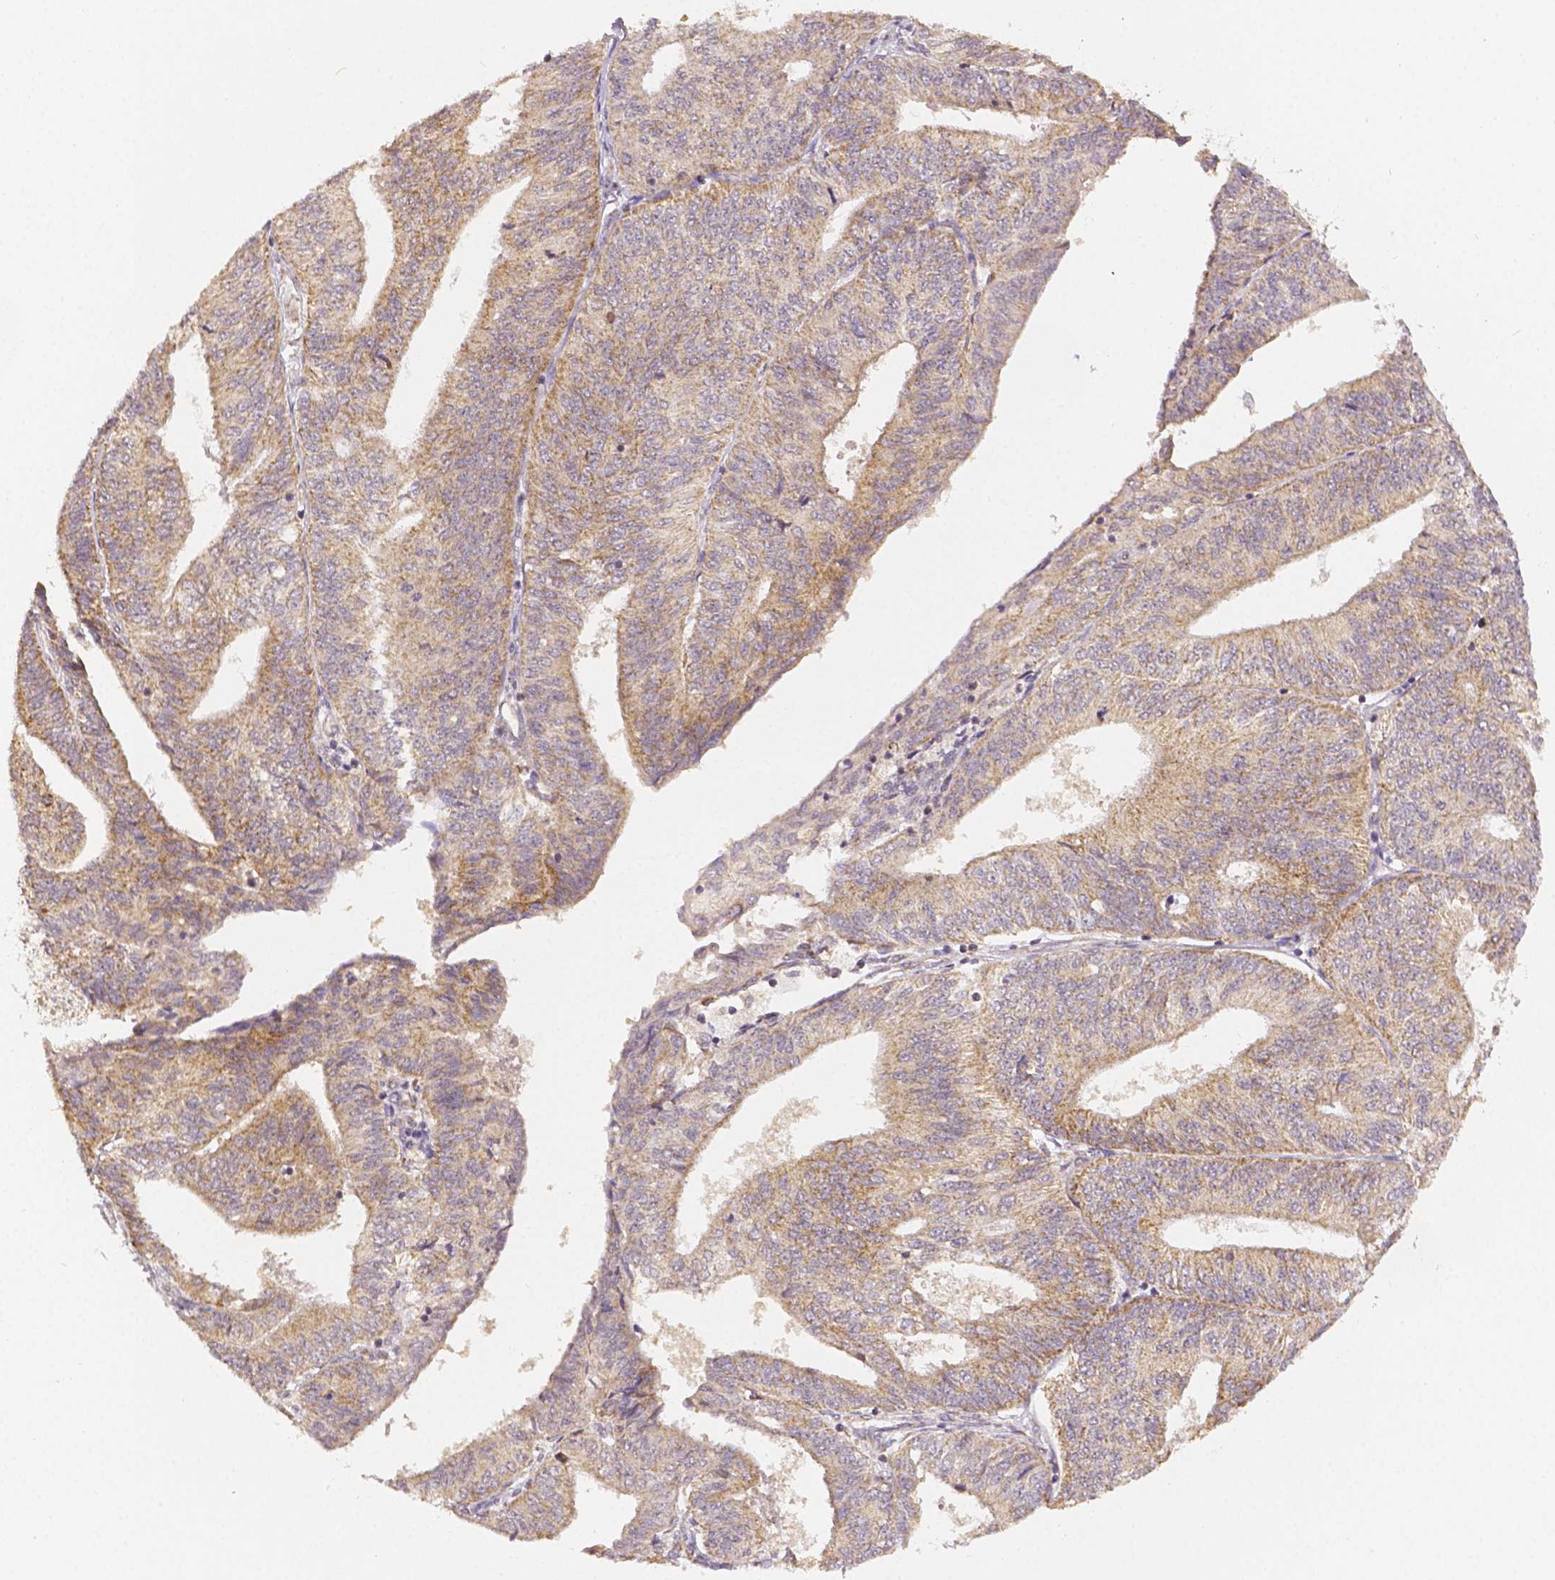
{"staining": {"intensity": "weak", "quantity": ">75%", "location": "cytoplasmic/membranous"}, "tissue": "endometrial cancer", "cell_type": "Tumor cells", "image_type": "cancer", "snomed": [{"axis": "morphology", "description": "Adenocarcinoma, NOS"}, {"axis": "topography", "description": "Endometrium"}], "caption": "This micrograph reveals endometrial adenocarcinoma stained with immunohistochemistry (IHC) to label a protein in brown. The cytoplasmic/membranous of tumor cells show weak positivity for the protein. Nuclei are counter-stained blue.", "gene": "RHOT1", "patient": {"sex": "female", "age": 58}}